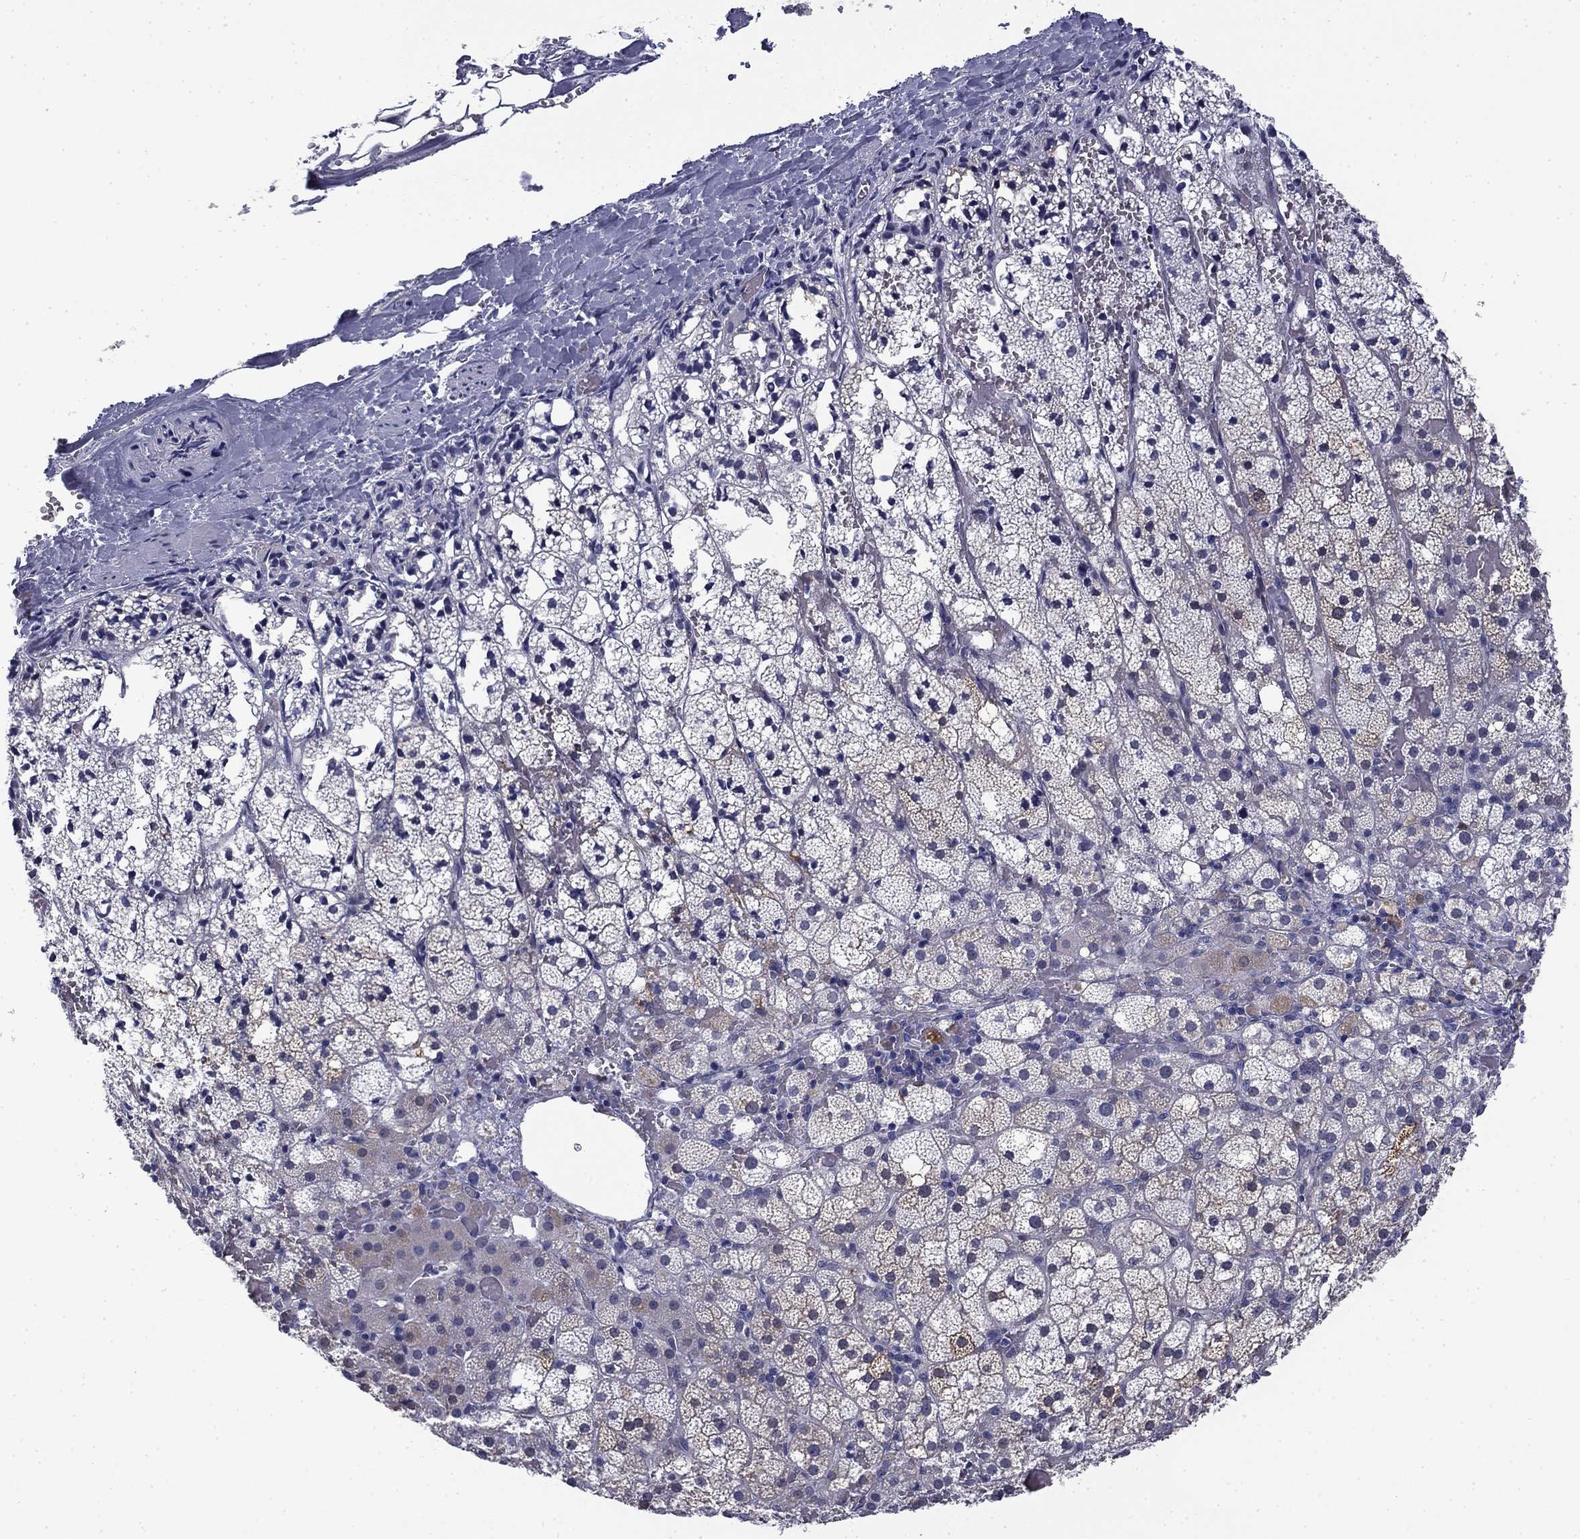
{"staining": {"intensity": "negative", "quantity": "none", "location": "none"}, "tissue": "adrenal gland", "cell_type": "Glandular cells", "image_type": "normal", "snomed": [{"axis": "morphology", "description": "Normal tissue, NOS"}, {"axis": "topography", "description": "Adrenal gland"}], "caption": "IHC of benign human adrenal gland displays no staining in glandular cells.", "gene": "BCL2L14", "patient": {"sex": "male", "age": 53}}